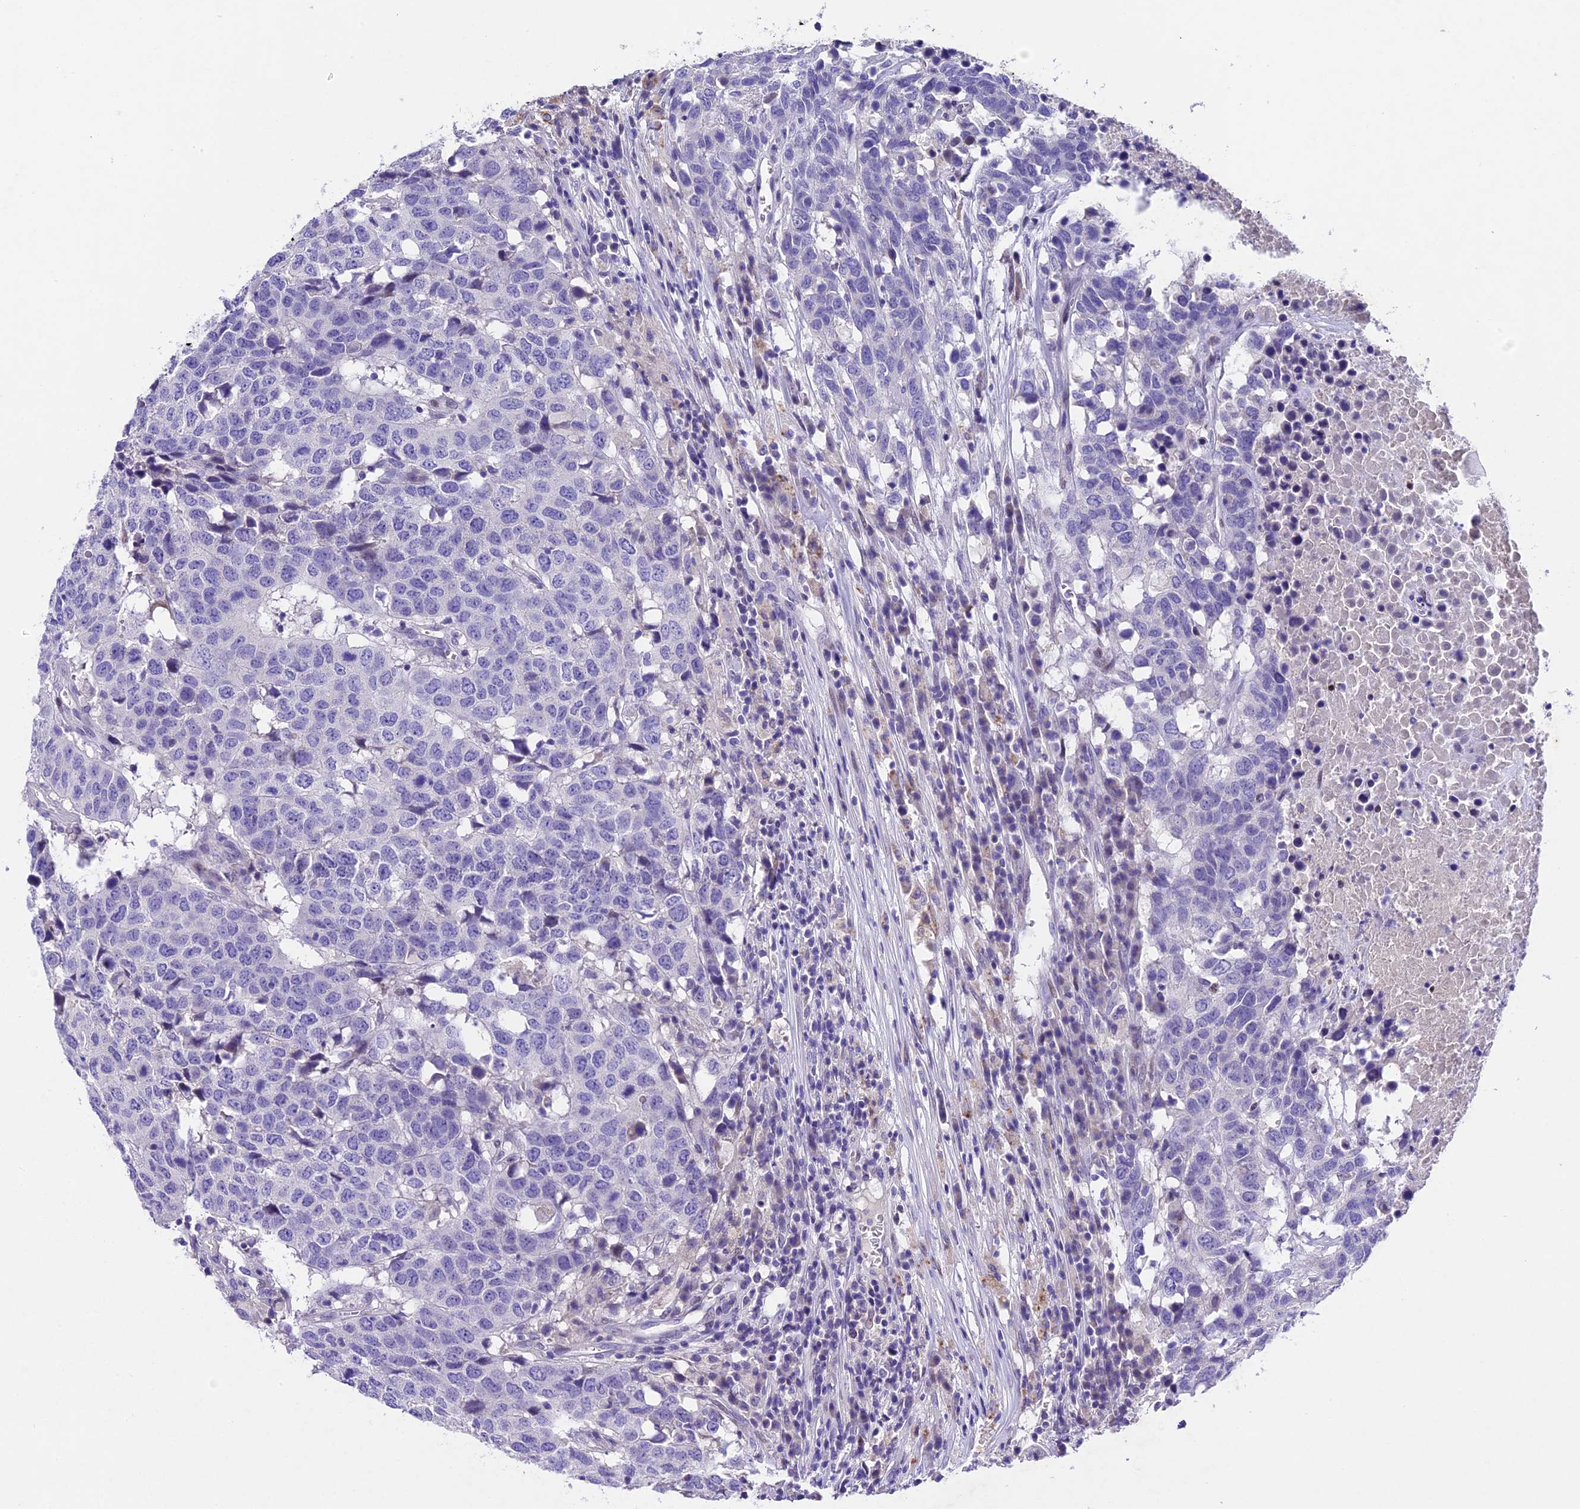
{"staining": {"intensity": "negative", "quantity": "none", "location": "none"}, "tissue": "head and neck cancer", "cell_type": "Tumor cells", "image_type": "cancer", "snomed": [{"axis": "morphology", "description": "Squamous cell carcinoma, NOS"}, {"axis": "topography", "description": "Head-Neck"}], "caption": "Tumor cells show no significant protein positivity in head and neck squamous cell carcinoma. The staining was performed using DAB (3,3'-diaminobenzidine) to visualize the protein expression in brown, while the nuclei were stained in blue with hematoxylin (Magnification: 20x).", "gene": "IFT140", "patient": {"sex": "male", "age": 66}}